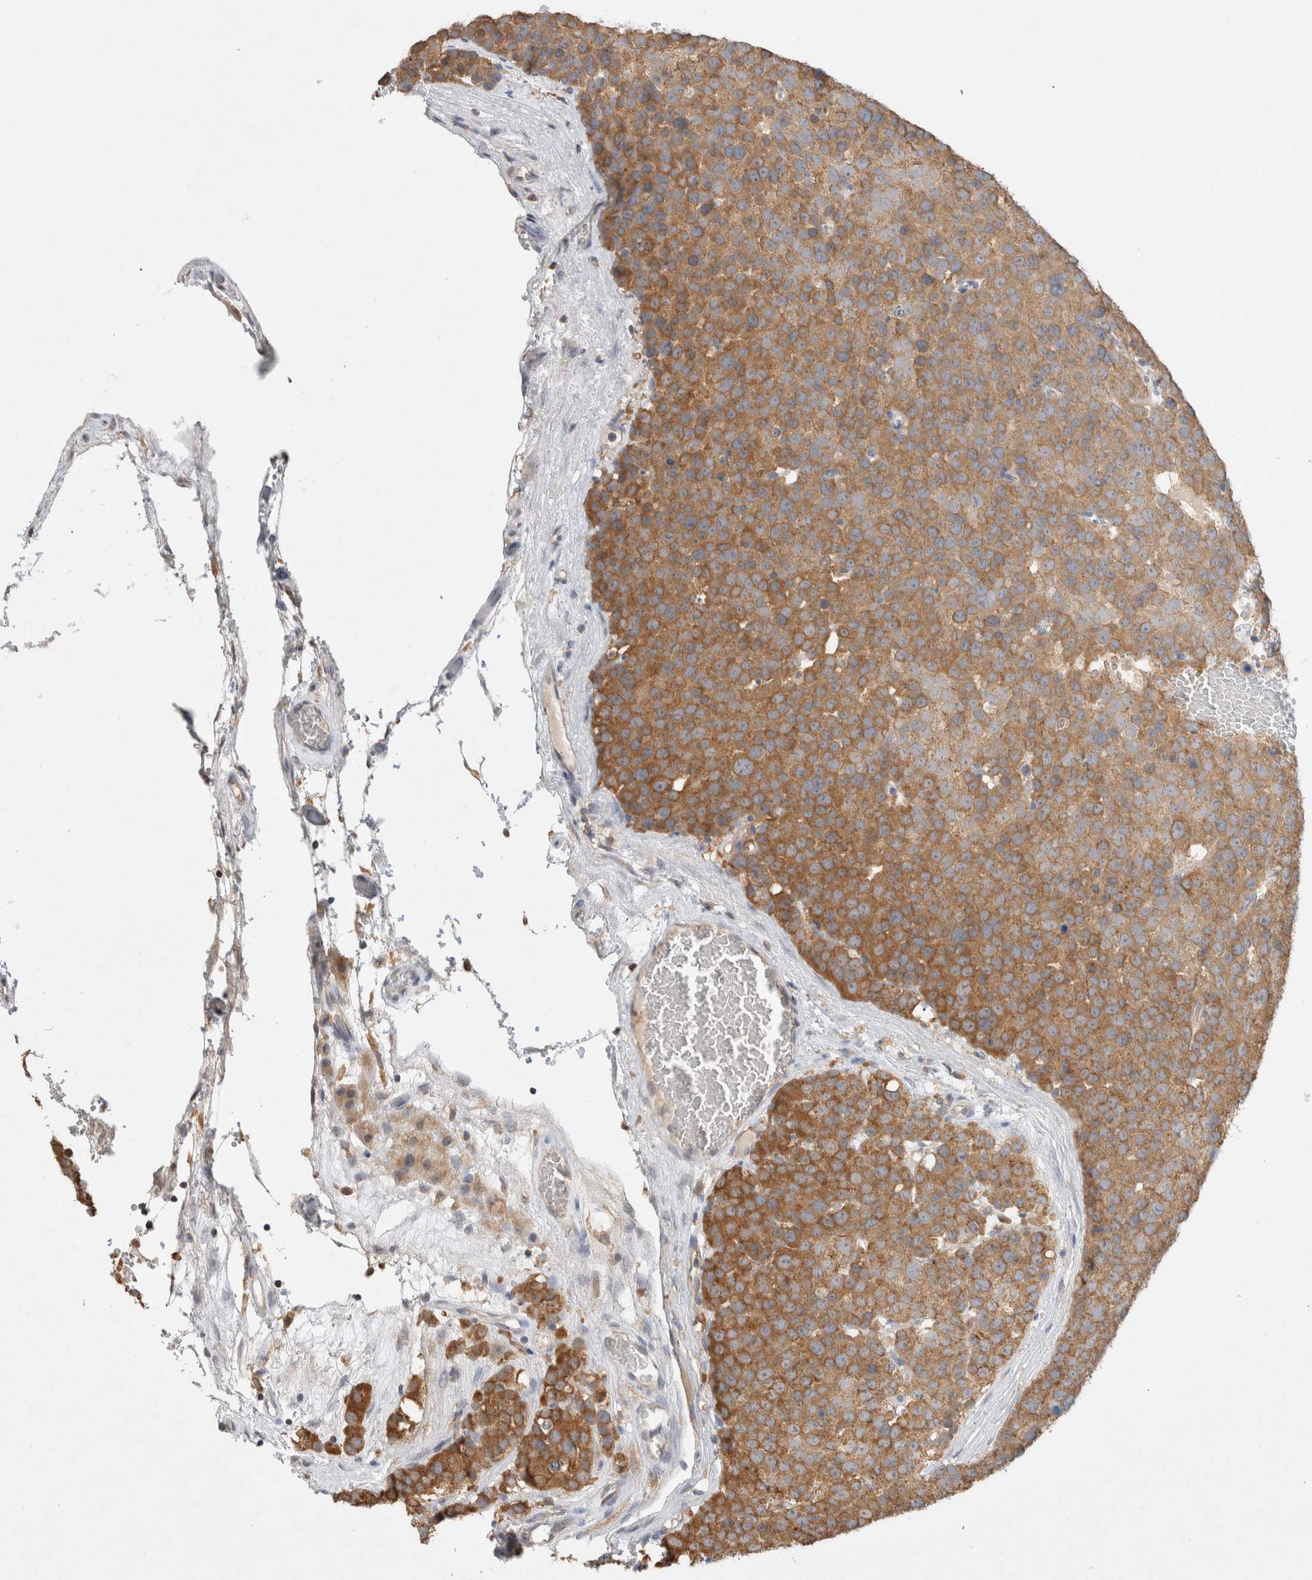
{"staining": {"intensity": "moderate", "quantity": ">75%", "location": "cytoplasmic/membranous"}, "tissue": "testis cancer", "cell_type": "Tumor cells", "image_type": "cancer", "snomed": [{"axis": "morphology", "description": "Seminoma, NOS"}, {"axis": "topography", "description": "Testis"}], "caption": "A high-resolution image shows immunohistochemistry staining of testis cancer (seminoma), which shows moderate cytoplasmic/membranous positivity in about >75% of tumor cells. The staining was performed using DAB (3,3'-diaminobenzidine) to visualize the protein expression in brown, while the nuclei were stained in blue with hematoxylin (Magnification: 20x).", "gene": "GAS1", "patient": {"sex": "male", "age": 71}}